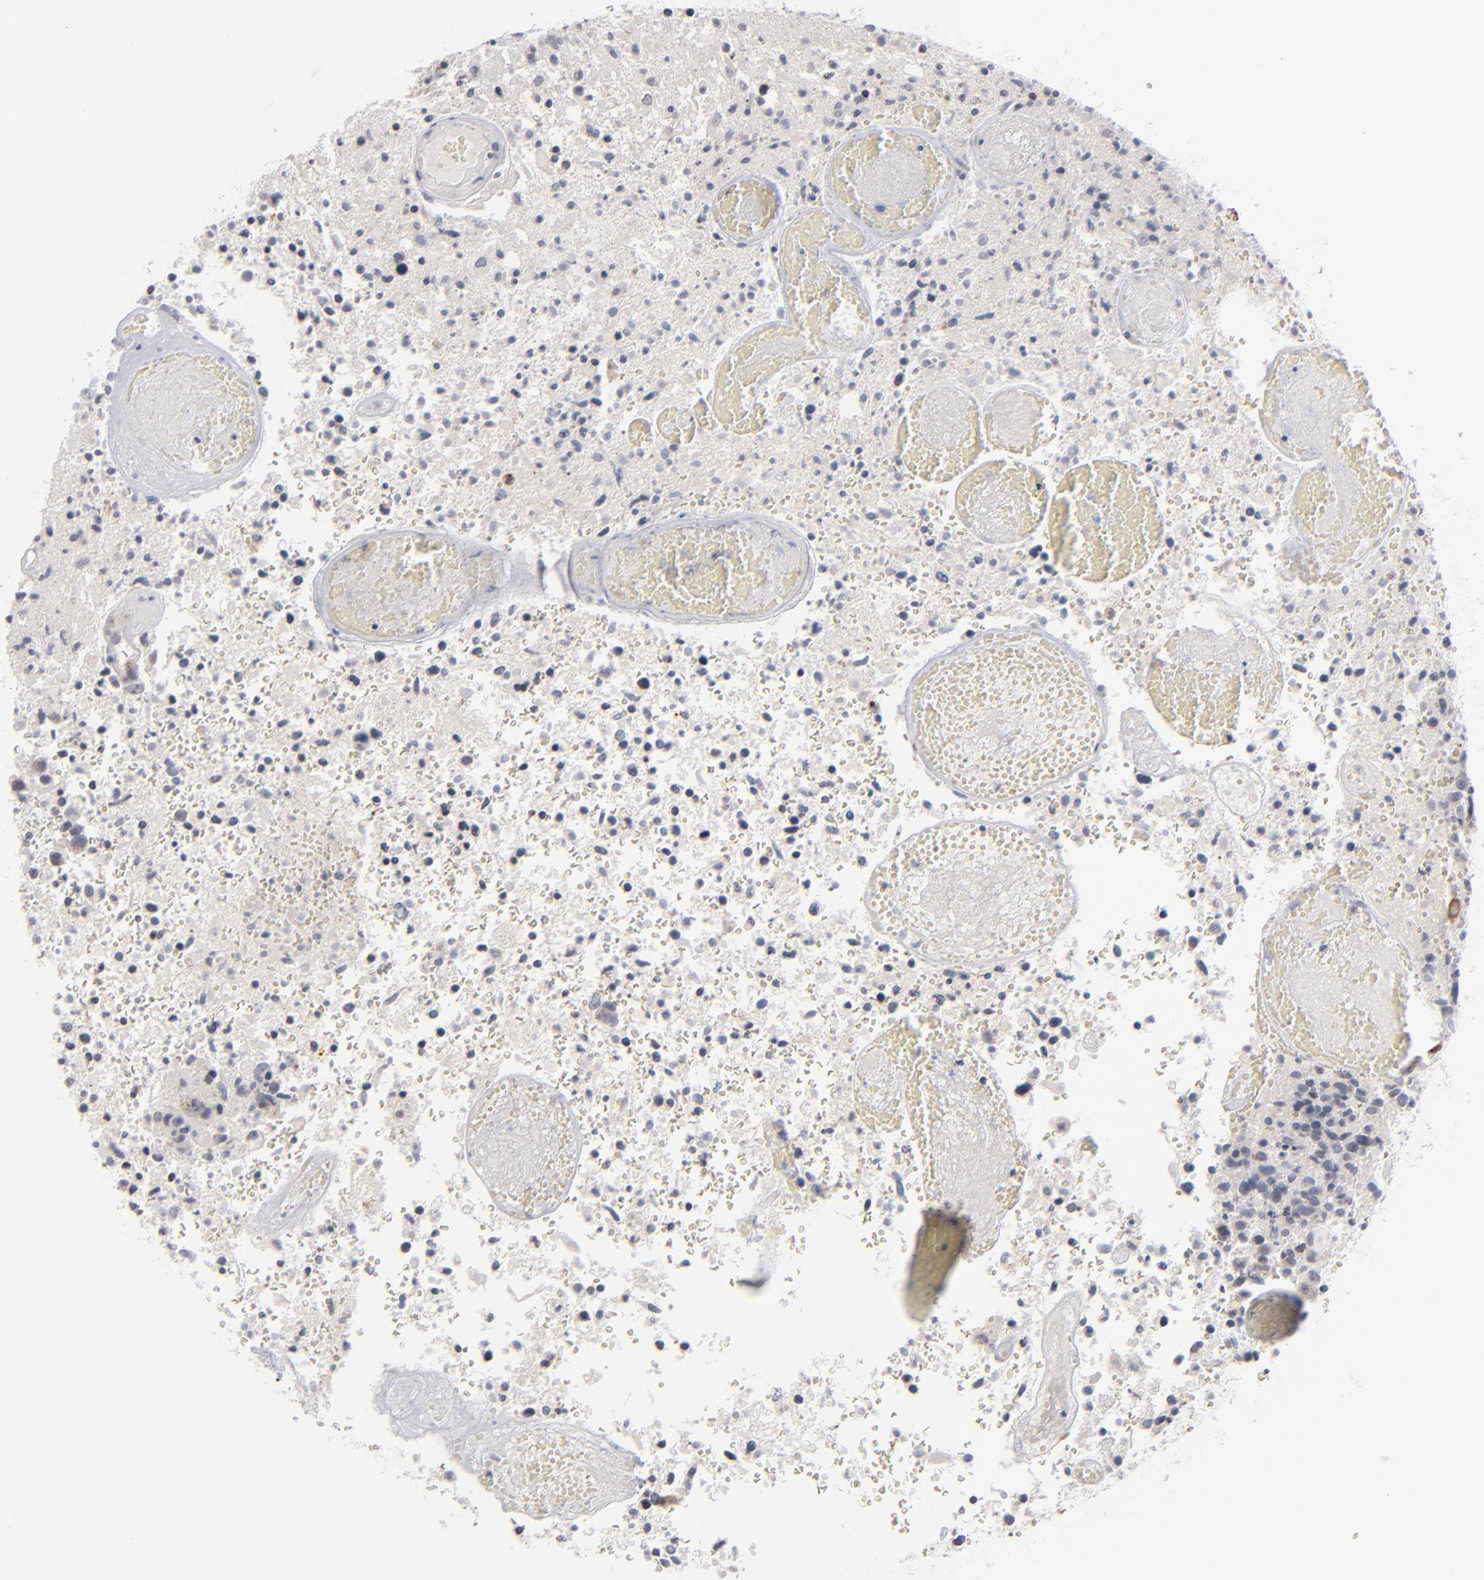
{"staining": {"intensity": "negative", "quantity": "none", "location": "none"}, "tissue": "glioma", "cell_type": "Tumor cells", "image_type": "cancer", "snomed": [{"axis": "morphology", "description": "Glioma, malignant, High grade"}, {"axis": "topography", "description": "Brain"}], "caption": "DAB (3,3'-diaminobenzidine) immunohistochemical staining of human malignant glioma (high-grade) shows no significant expression in tumor cells. (DAB (3,3'-diaminobenzidine) IHC, high magnification).", "gene": "POF1B", "patient": {"sex": "male", "age": 72}}